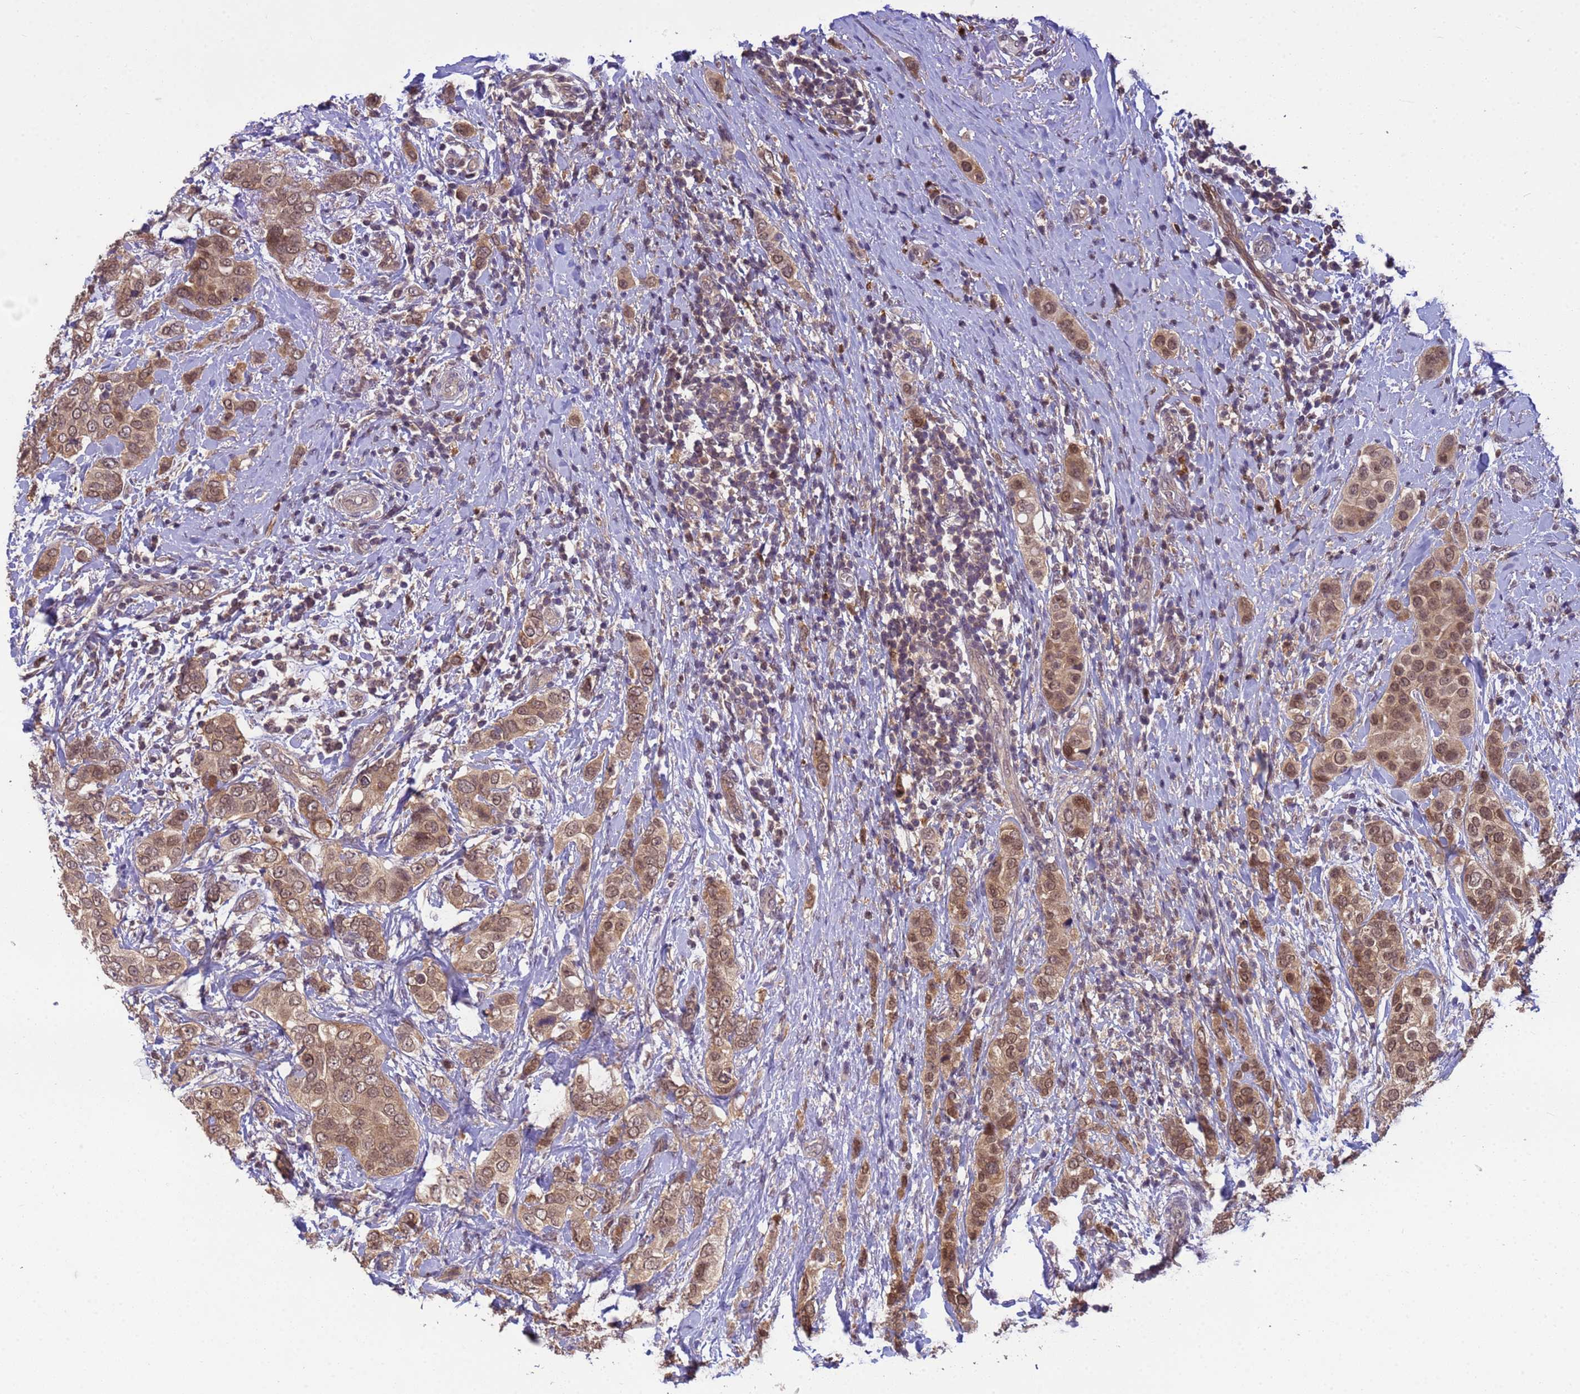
{"staining": {"intensity": "moderate", "quantity": ">75%", "location": "cytoplasmic/membranous,nuclear"}, "tissue": "breast cancer", "cell_type": "Tumor cells", "image_type": "cancer", "snomed": [{"axis": "morphology", "description": "Lobular carcinoma"}, {"axis": "topography", "description": "Breast"}], "caption": "Lobular carcinoma (breast) tissue shows moderate cytoplasmic/membranous and nuclear expression in about >75% of tumor cells", "gene": "NPEPPS", "patient": {"sex": "female", "age": 51}}